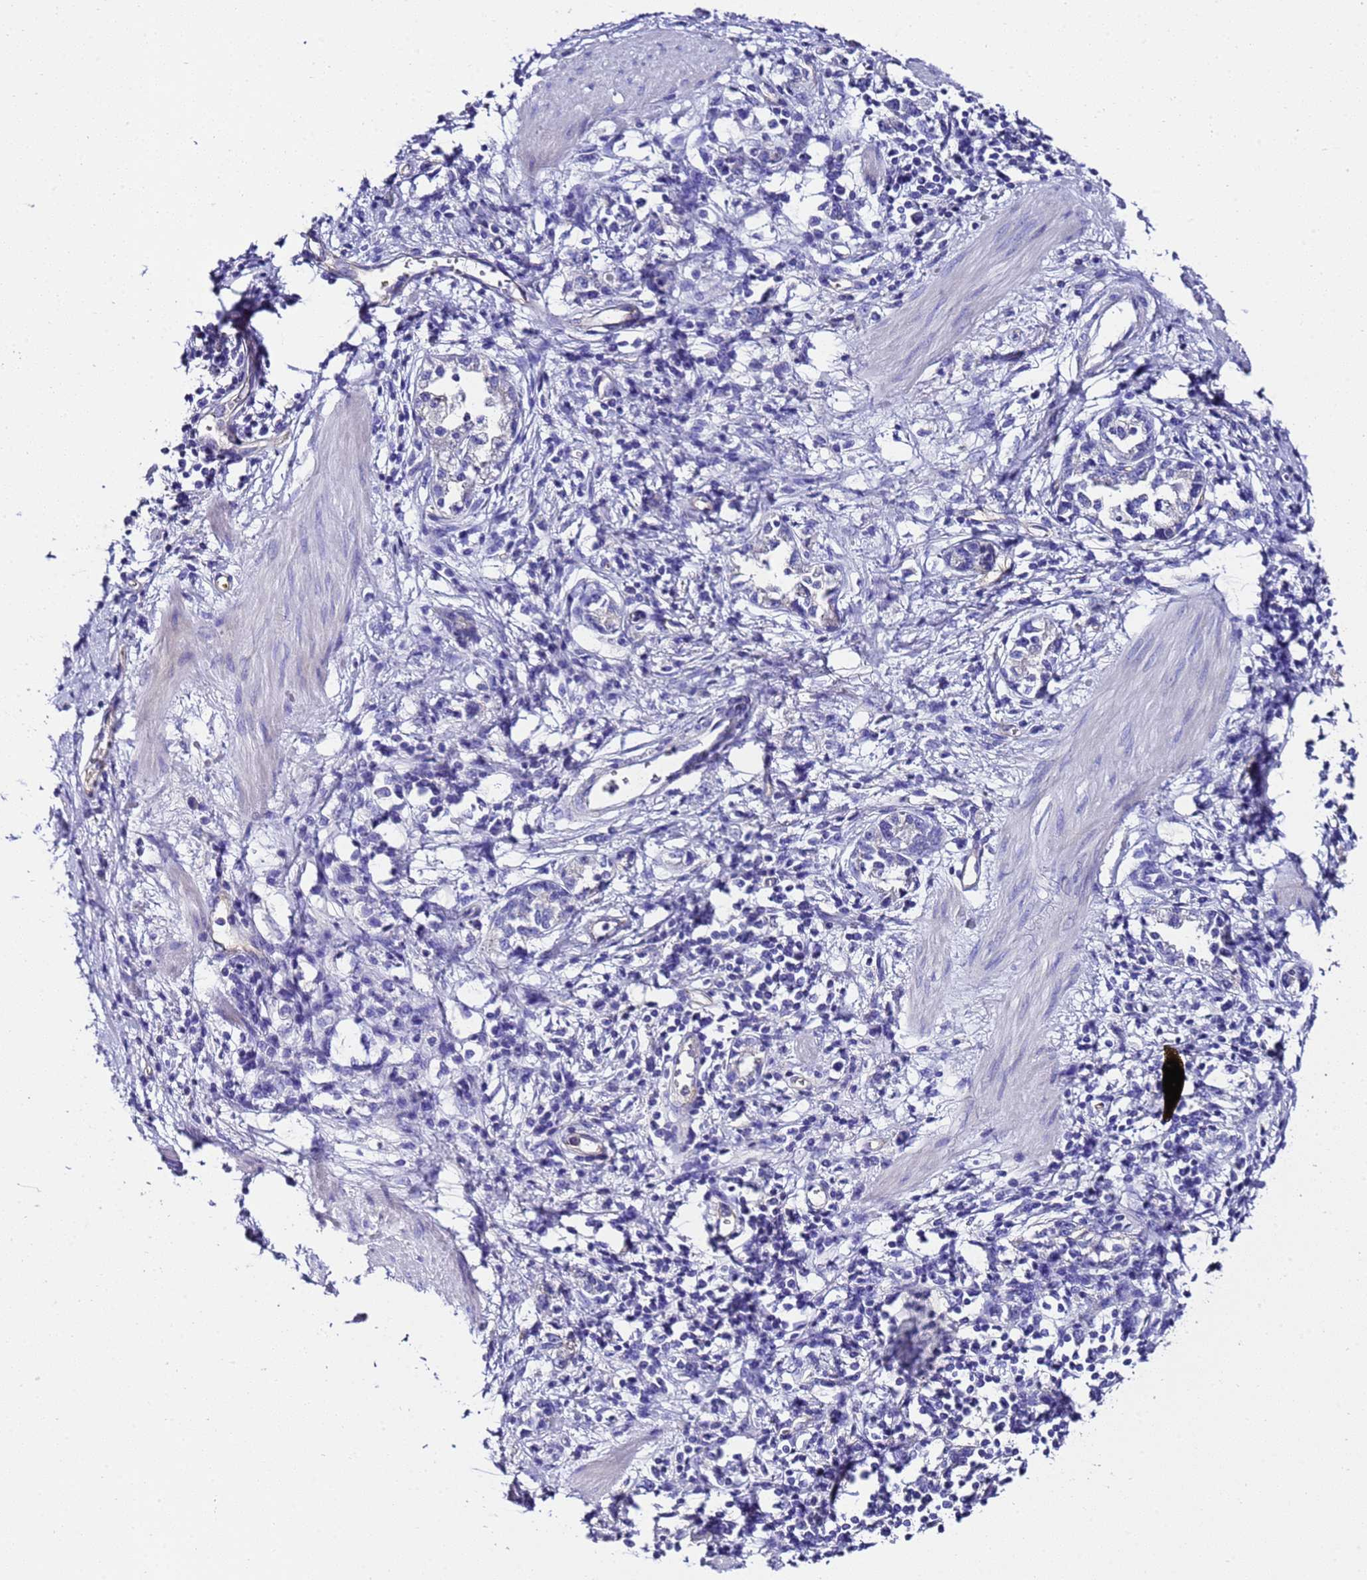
{"staining": {"intensity": "negative", "quantity": "none", "location": "none"}, "tissue": "stomach cancer", "cell_type": "Tumor cells", "image_type": "cancer", "snomed": [{"axis": "morphology", "description": "Adenocarcinoma, NOS"}, {"axis": "topography", "description": "Stomach"}], "caption": "Immunohistochemistry photomicrograph of neoplastic tissue: stomach cancer (adenocarcinoma) stained with DAB demonstrates no significant protein staining in tumor cells.", "gene": "UGT2A1", "patient": {"sex": "female", "age": 76}}